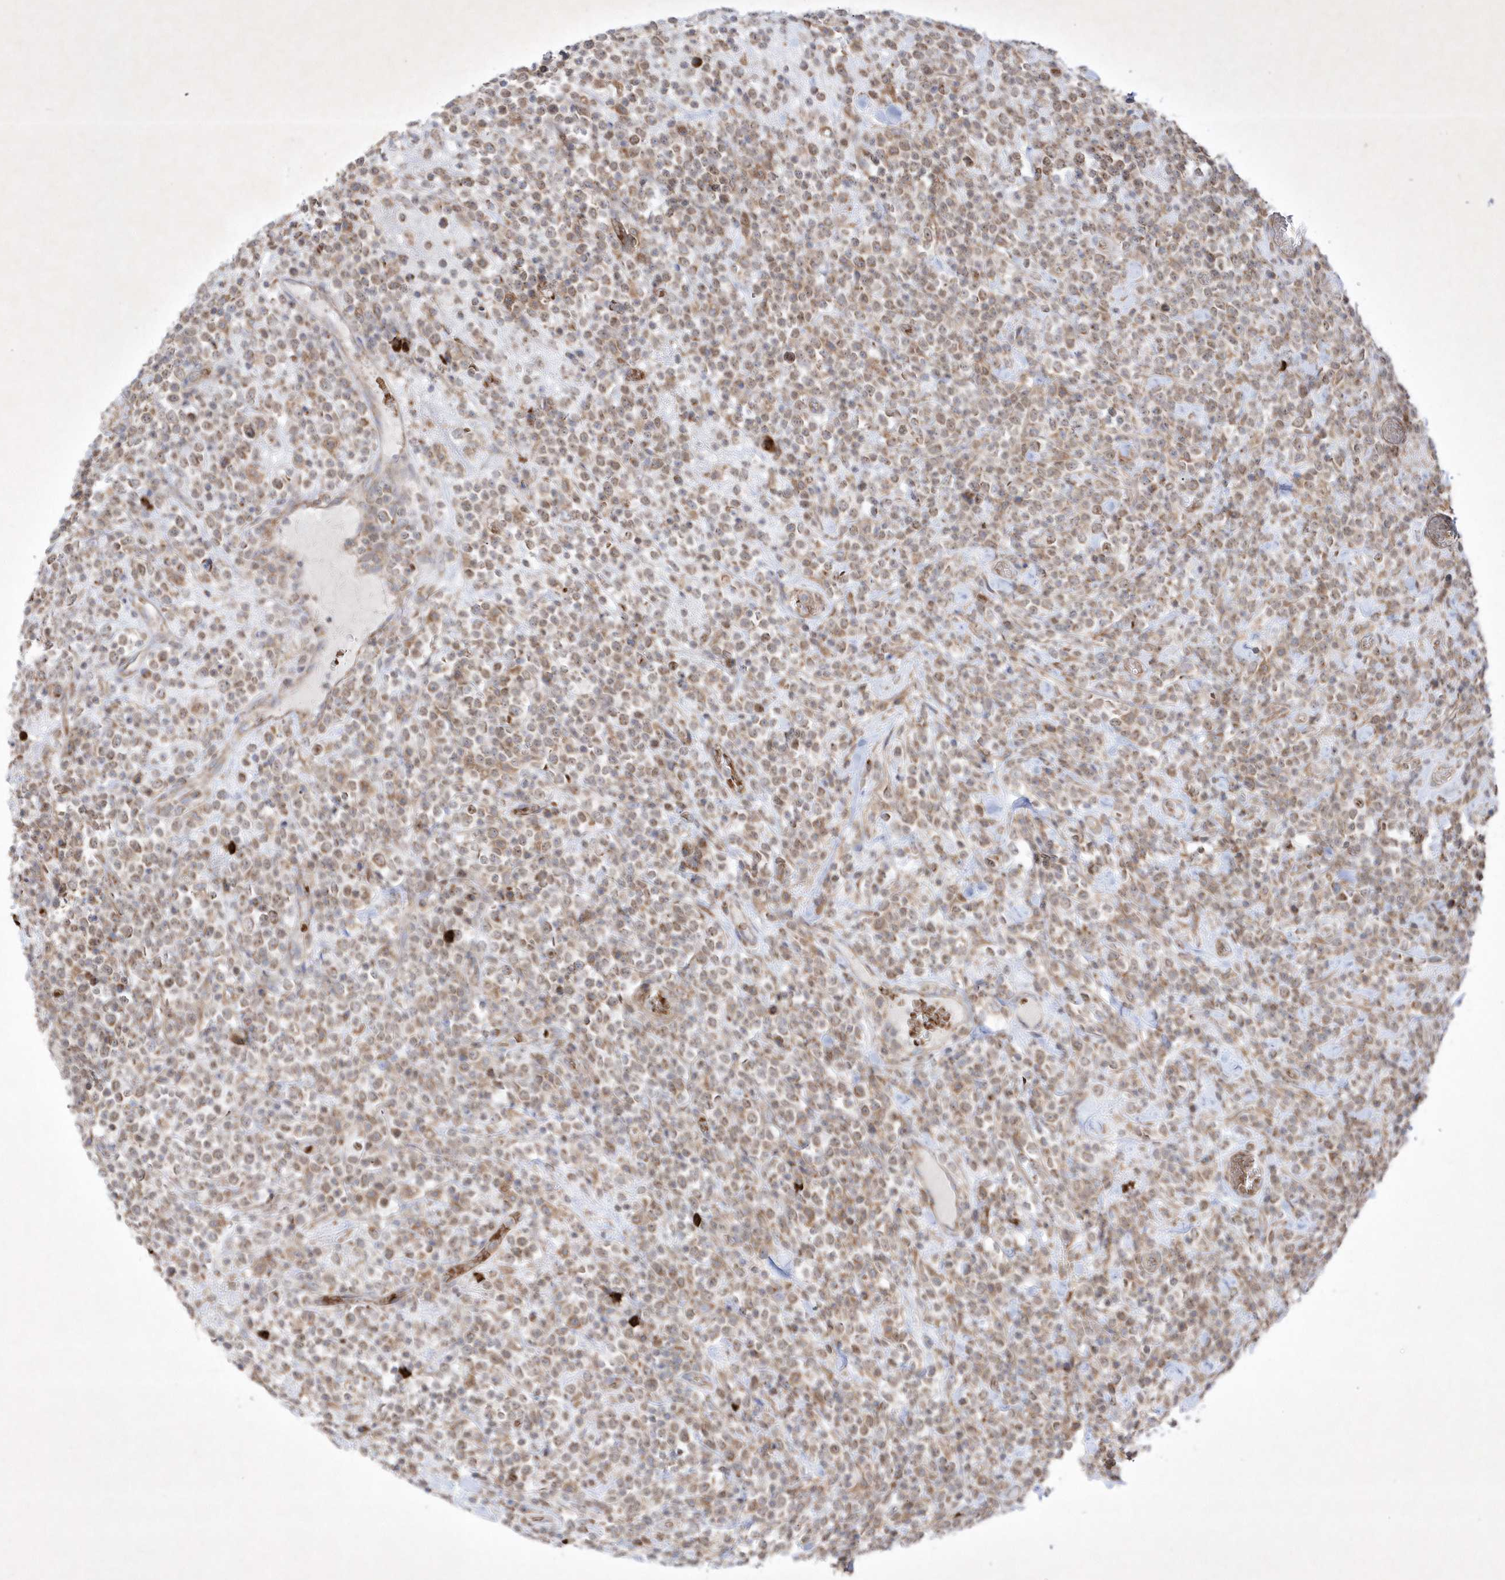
{"staining": {"intensity": "moderate", "quantity": ">75%", "location": "cytoplasmic/membranous,nuclear"}, "tissue": "lymphoma", "cell_type": "Tumor cells", "image_type": "cancer", "snomed": [{"axis": "morphology", "description": "Malignant lymphoma, non-Hodgkin's type, High grade"}, {"axis": "topography", "description": "Colon"}], "caption": "A histopathology image showing moderate cytoplasmic/membranous and nuclear staining in about >75% of tumor cells in lymphoma, as visualized by brown immunohistochemical staining.", "gene": "OPA1", "patient": {"sex": "female", "age": 53}}